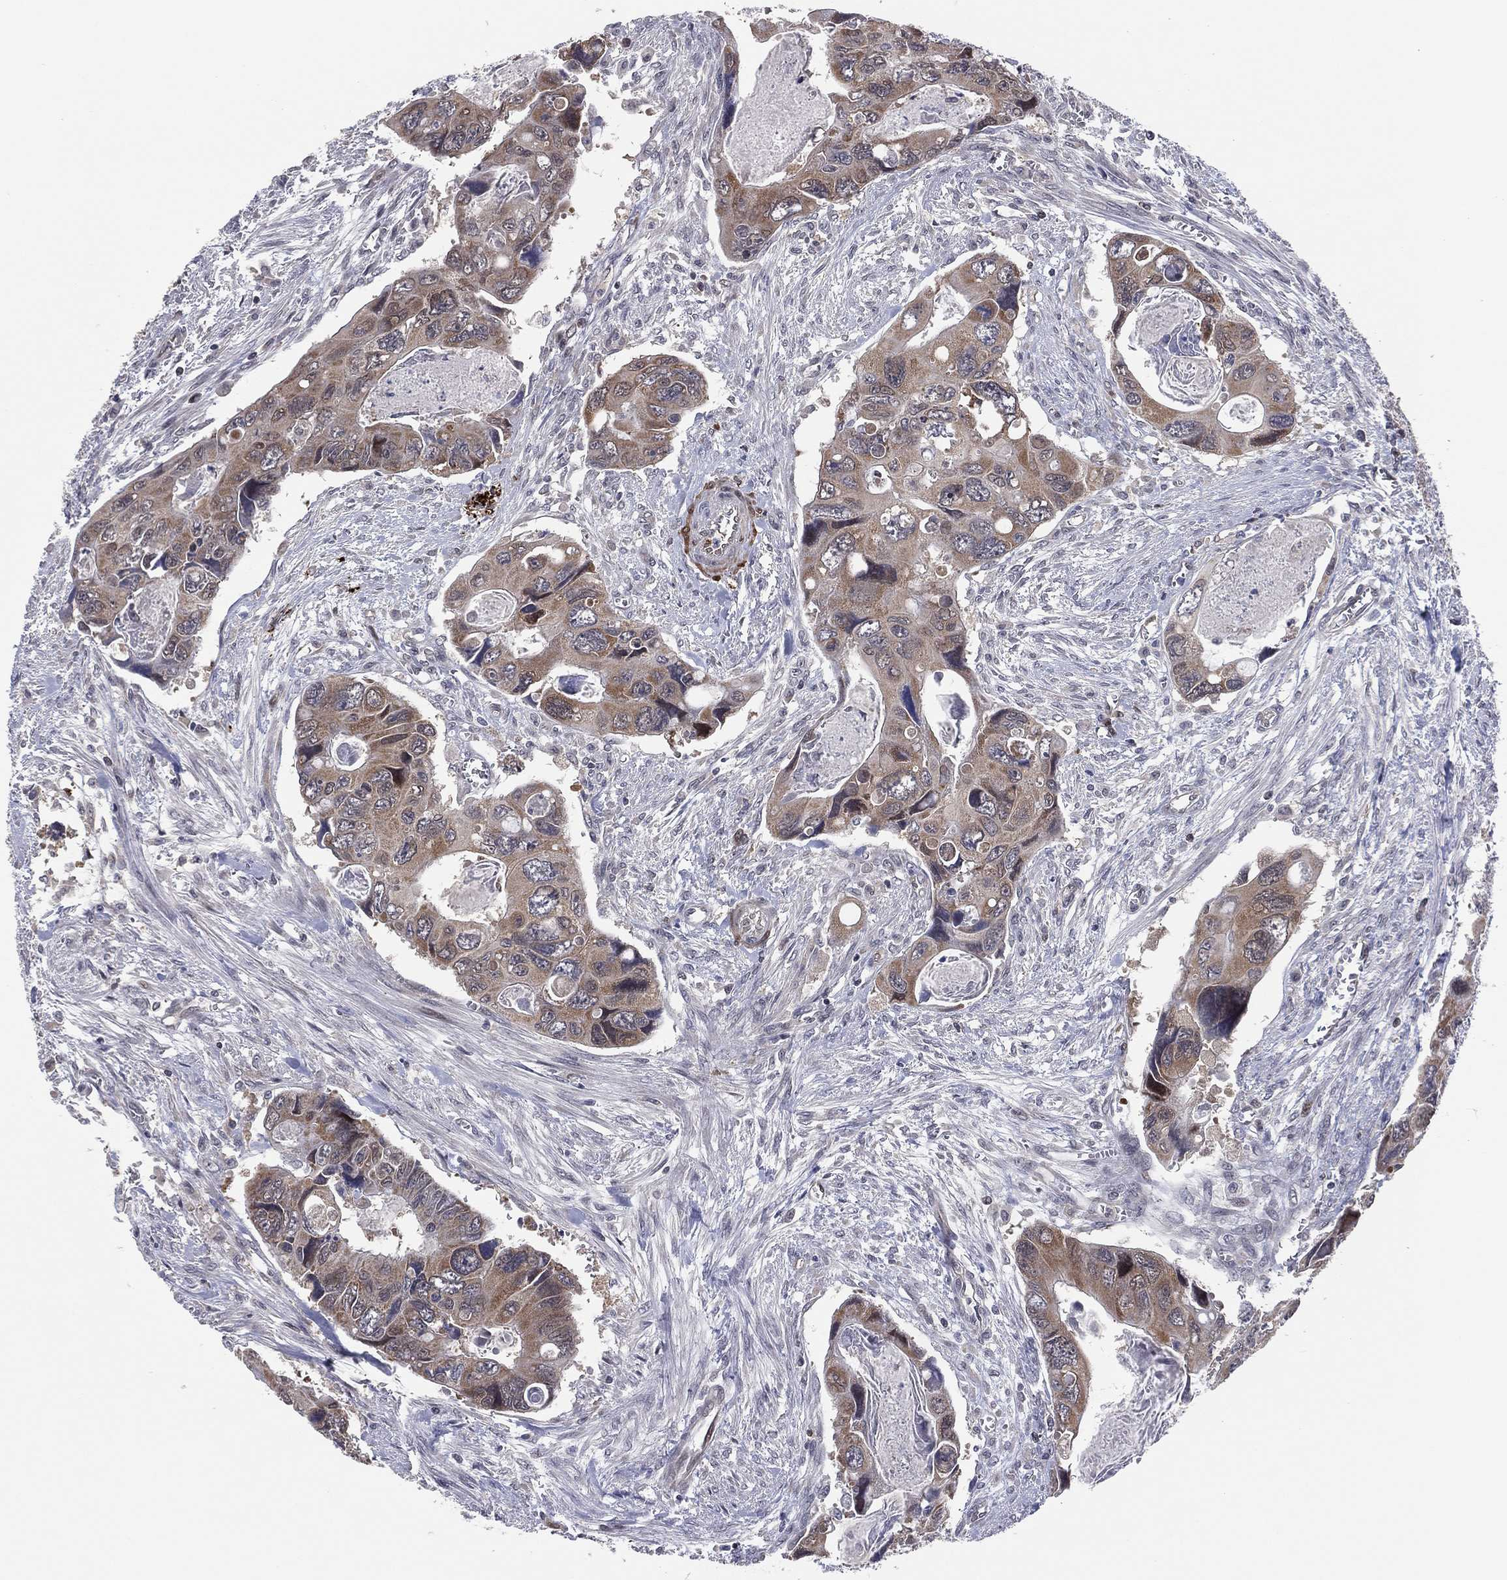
{"staining": {"intensity": "moderate", "quantity": "25%-75%", "location": "cytoplasmic/membranous"}, "tissue": "colorectal cancer", "cell_type": "Tumor cells", "image_type": "cancer", "snomed": [{"axis": "morphology", "description": "Adenocarcinoma, NOS"}, {"axis": "topography", "description": "Rectum"}], "caption": "This is a micrograph of immunohistochemistry (IHC) staining of colorectal cancer, which shows moderate positivity in the cytoplasmic/membranous of tumor cells.", "gene": "SNCG", "patient": {"sex": "male", "age": 62}}